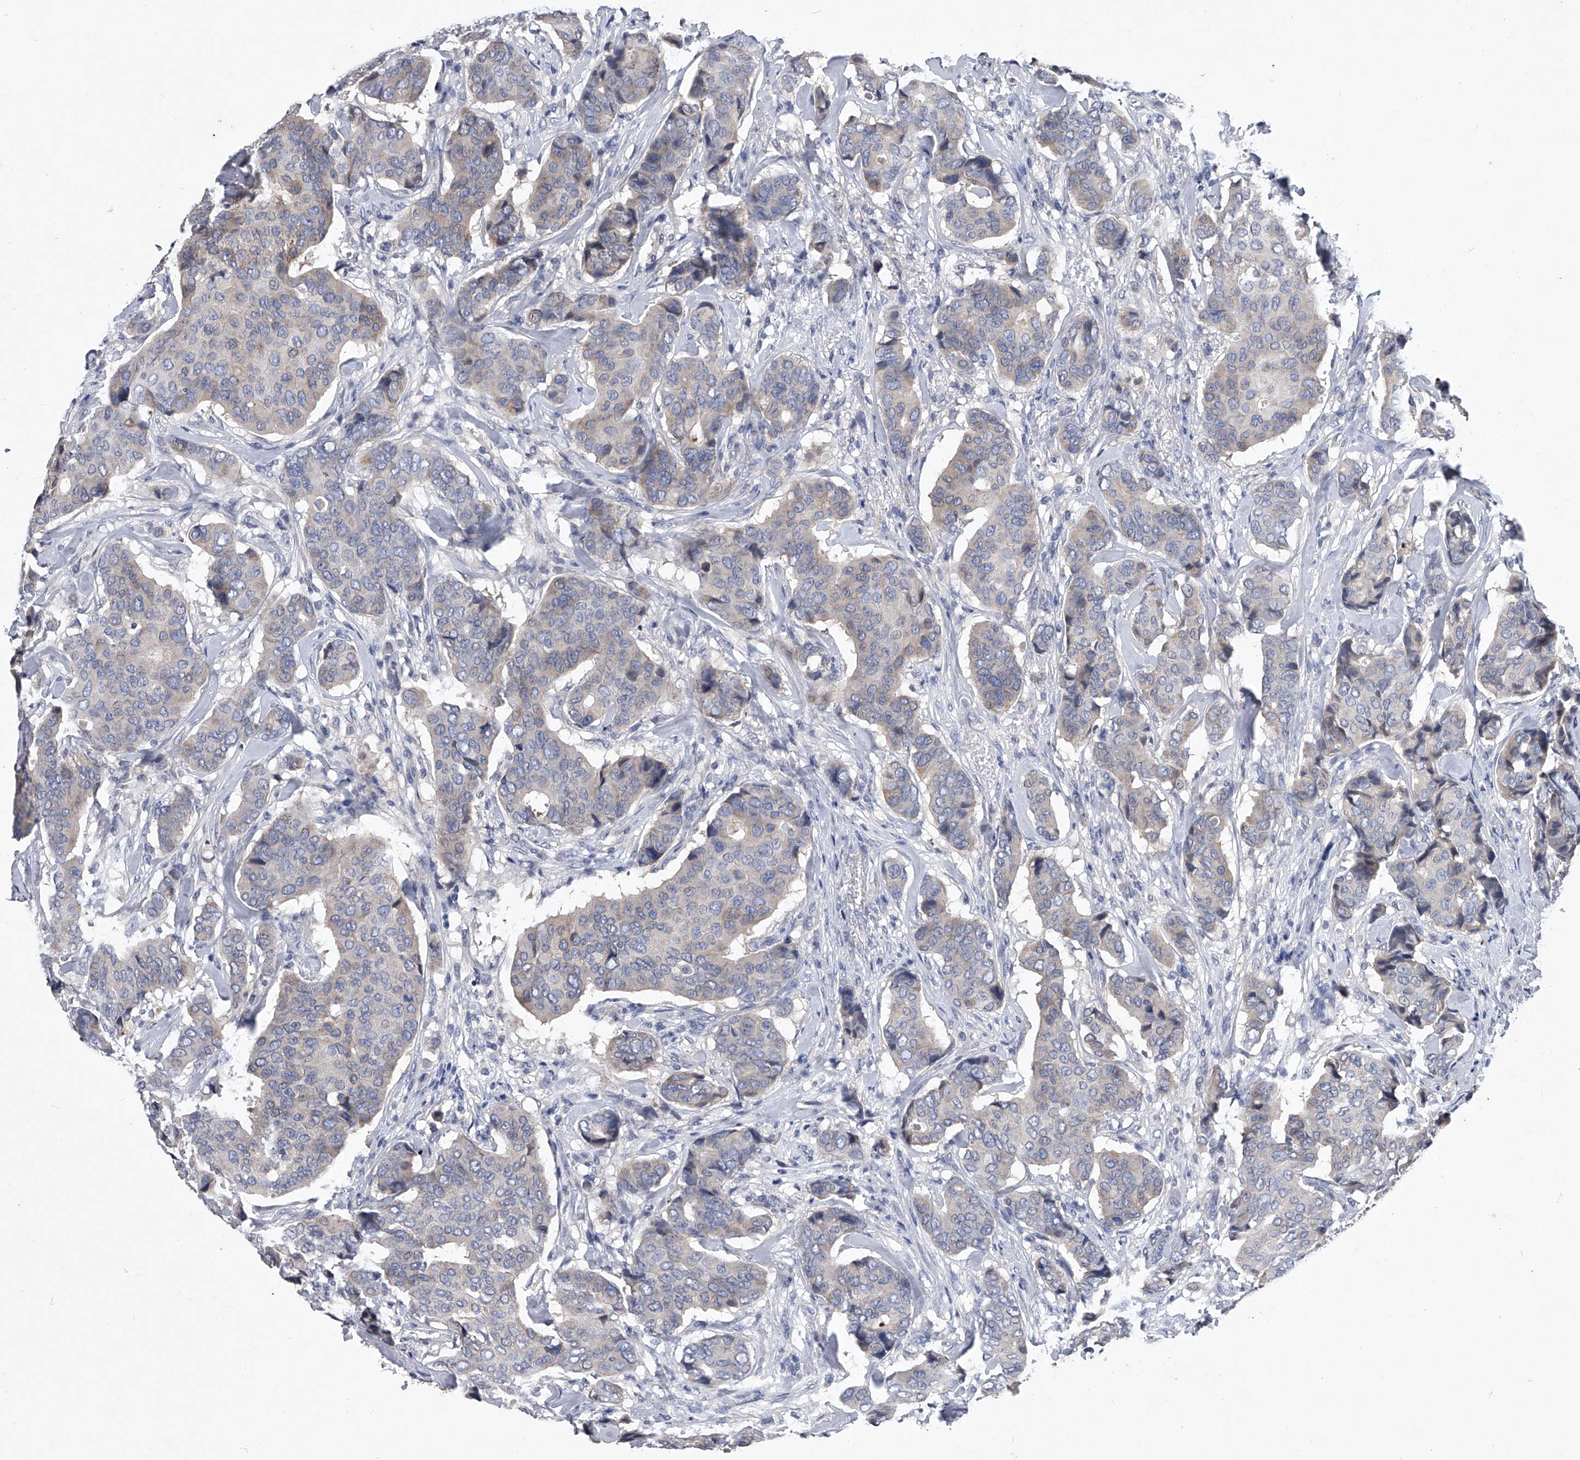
{"staining": {"intensity": "weak", "quantity": "<25%", "location": "cytoplasmic/membranous"}, "tissue": "breast cancer", "cell_type": "Tumor cells", "image_type": "cancer", "snomed": [{"axis": "morphology", "description": "Duct carcinoma"}, {"axis": "topography", "description": "Breast"}], "caption": "A high-resolution photomicrograph shows immunohistochemistry staining of breast cancer, which shows no significant staining in tumor cells. (DAB IHC, high magnification).", "gene": "C5", "patient": {"sex": "female", "age": 75}}